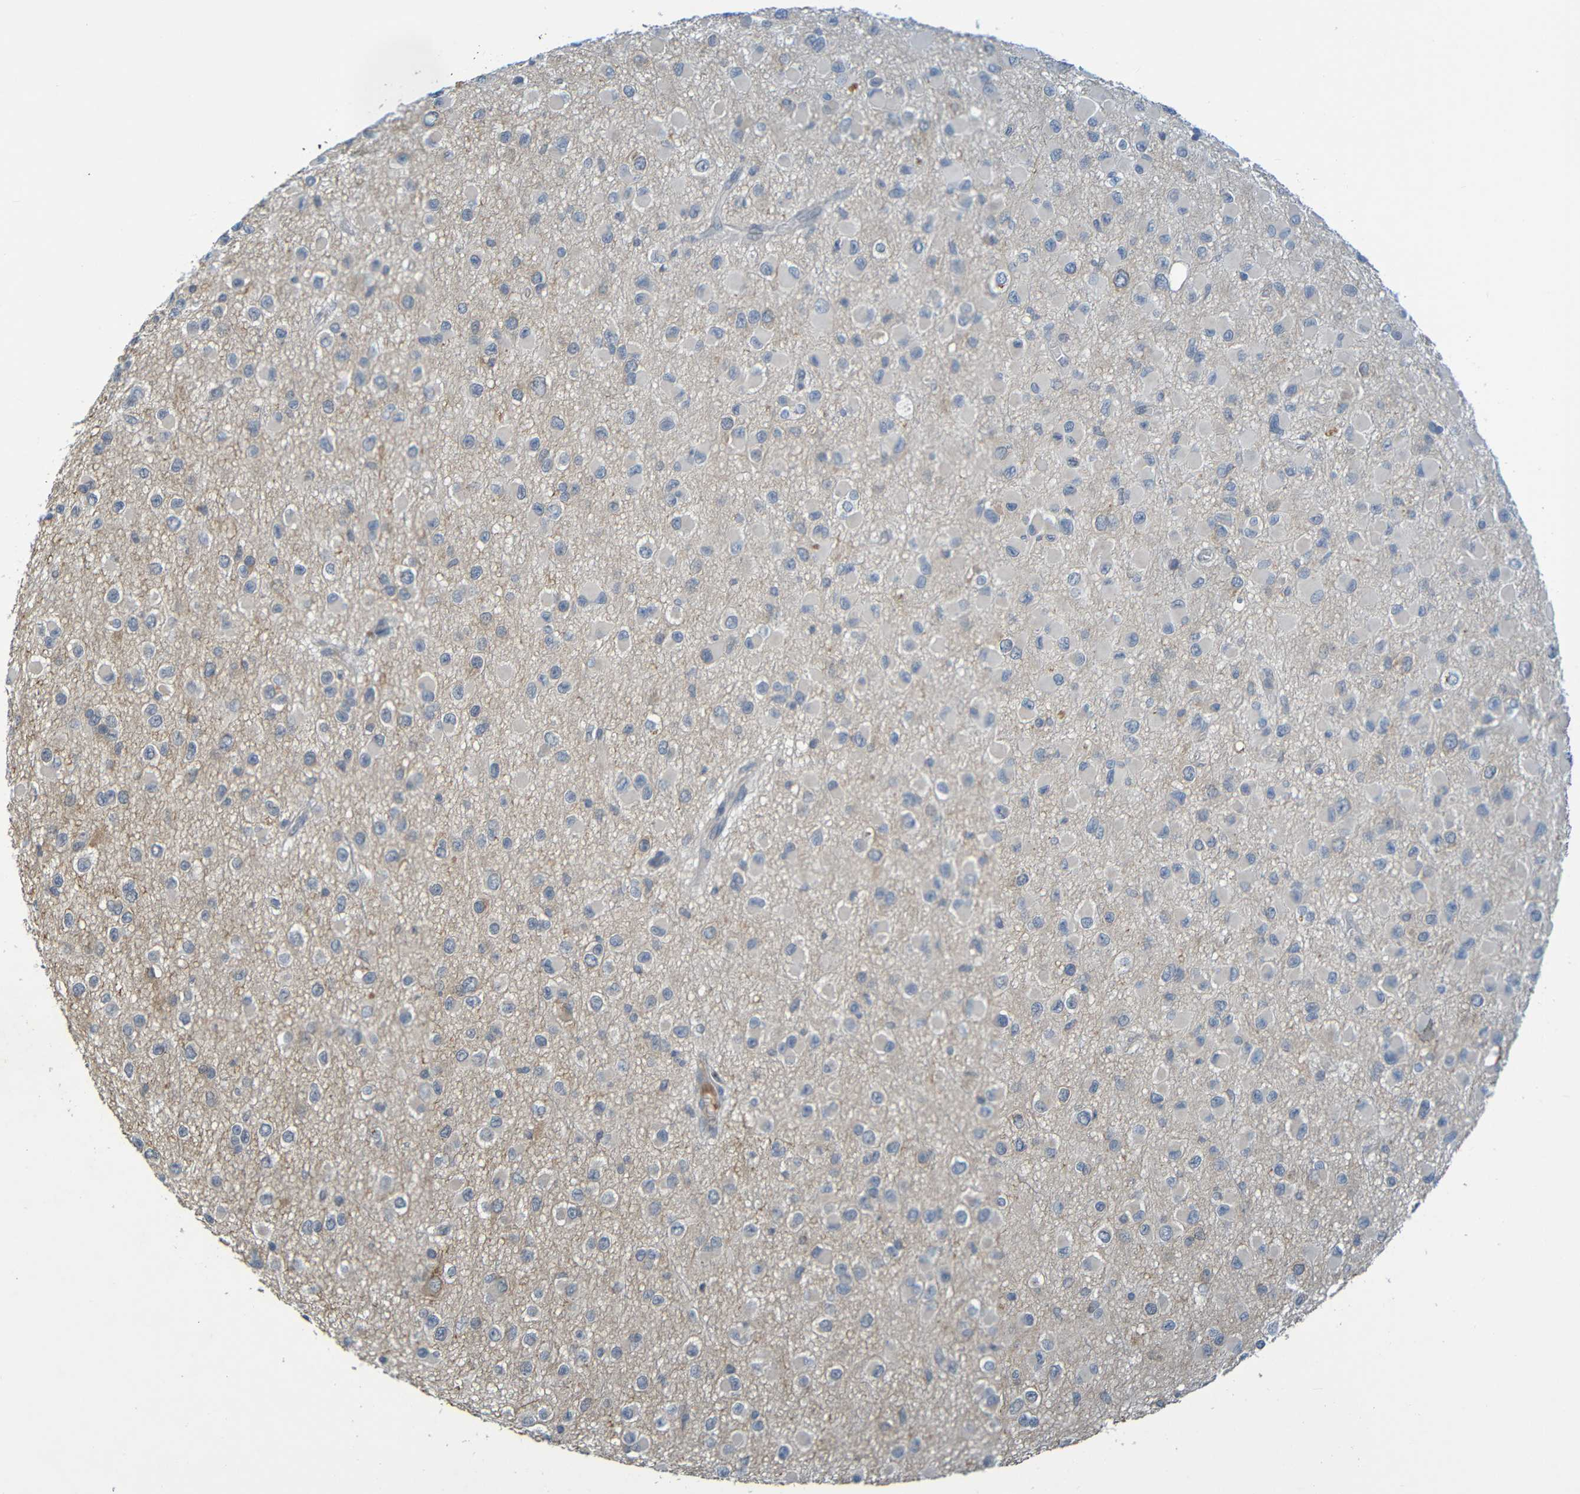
{"staining": {"intensity": "negative", "quantity": "none", "location": "none"}, "tissue": "glioma", "cell_type": "Tumor cells", "image_type": "cancer", "snomed": [{"axis": "morphology", "description": "Glioma, malignant, Low grade"}, {"axis": "topography", "description": "Brain"}], "caption": "Immunohistochemistry photomicrograph of human glioma stained for a protein (brown), which demonstrates no positivity in tumor cells.", "gene": "C1QA", "patient": {"sex": "male", "age": 42}}